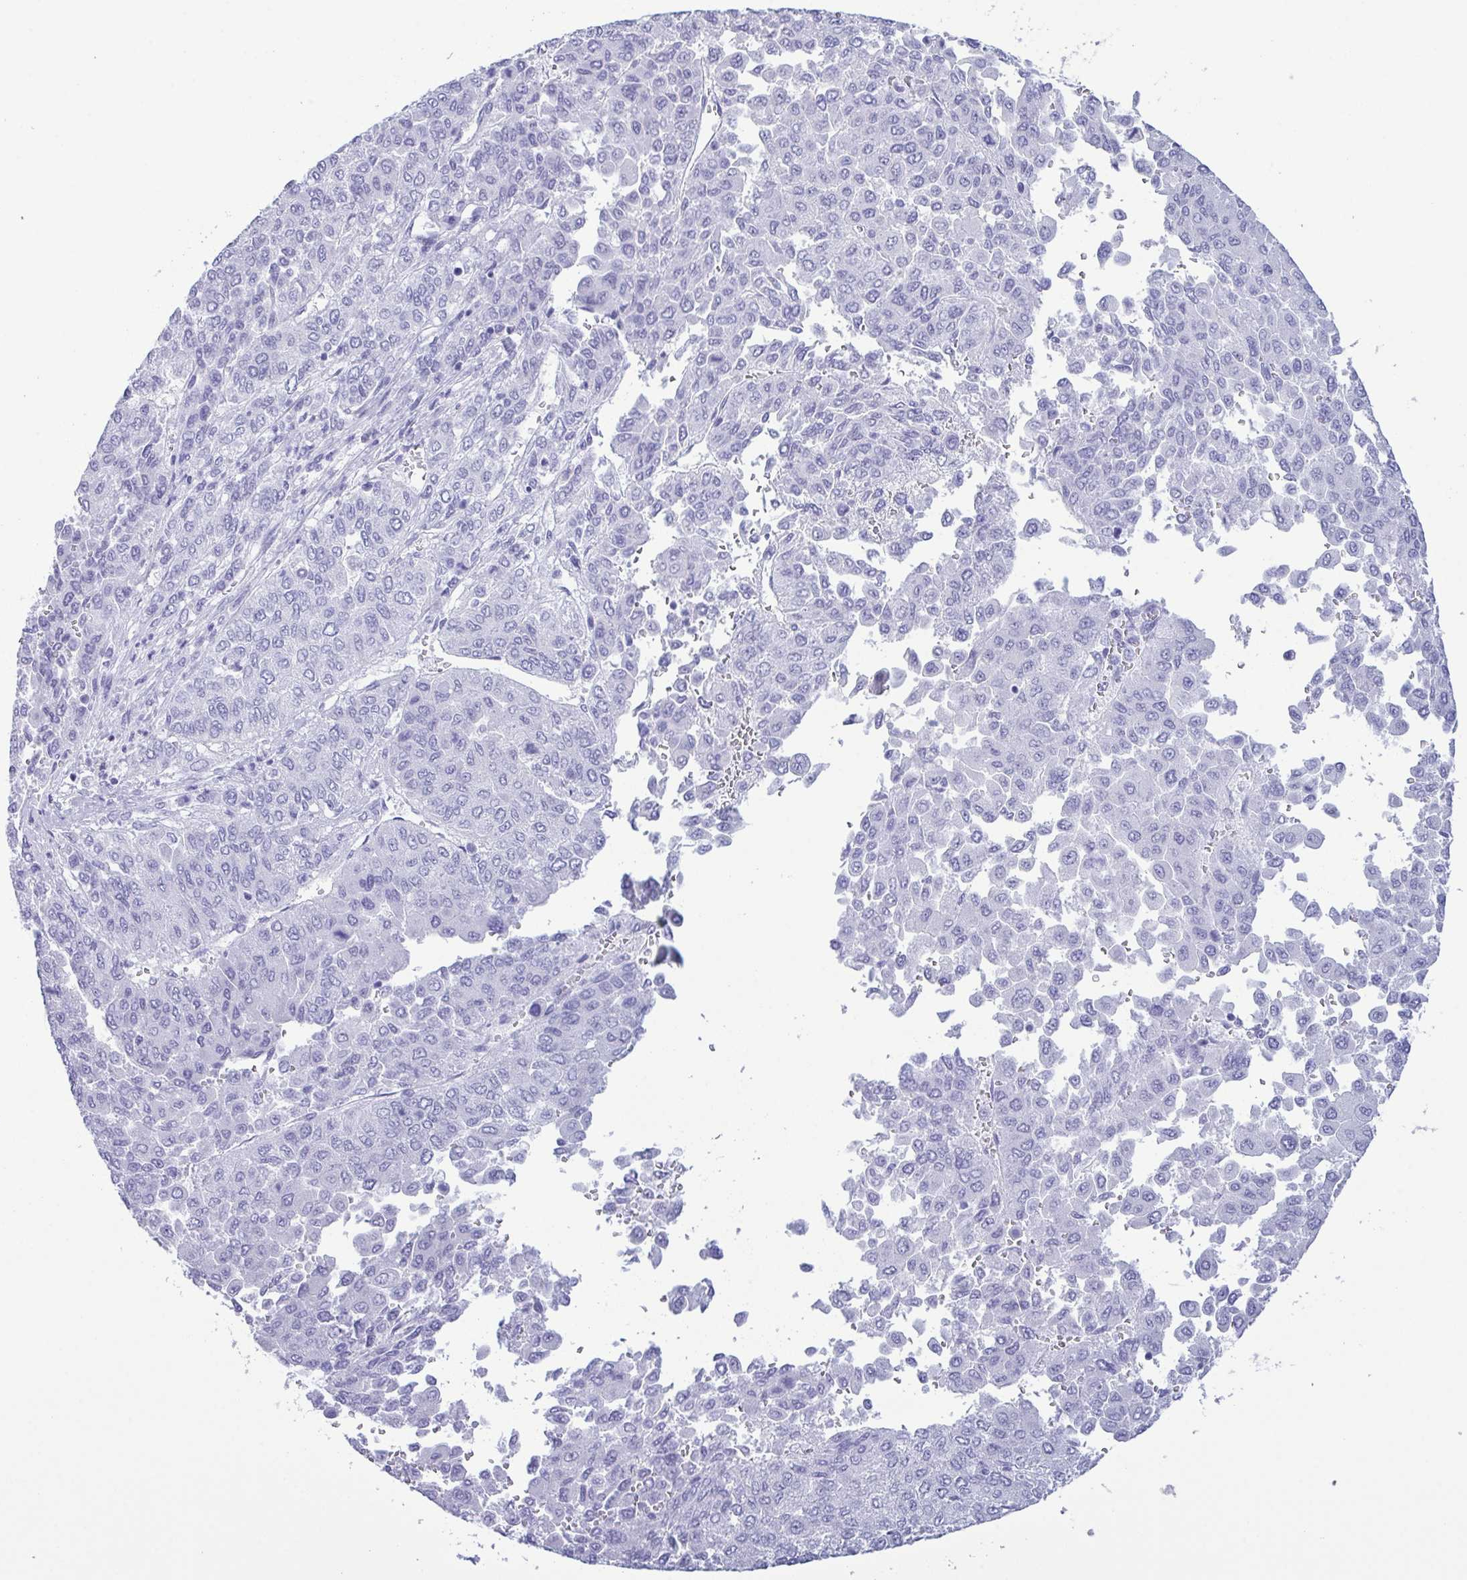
{"staining": {"intensity": "negative", "quantity": "none", "location": "none"}, "tissue": "liver cancer", "cell_type": "Tumor cells", "image_type": "cancer", "snomed": [{"axis": "morphology", "description": "Carcinoma, Hepatocellular, NOS"}, {"axis": "topography", "description": "Liver"}], "caption": "DAB (3,3'-diaminobenzidine) immunohistochemical staining of liver hepatocellular carcinoma shows no significant positivity in tumor cells.", "gene": "SUGP2", "patient": {"sex": "female", "age": 41}}